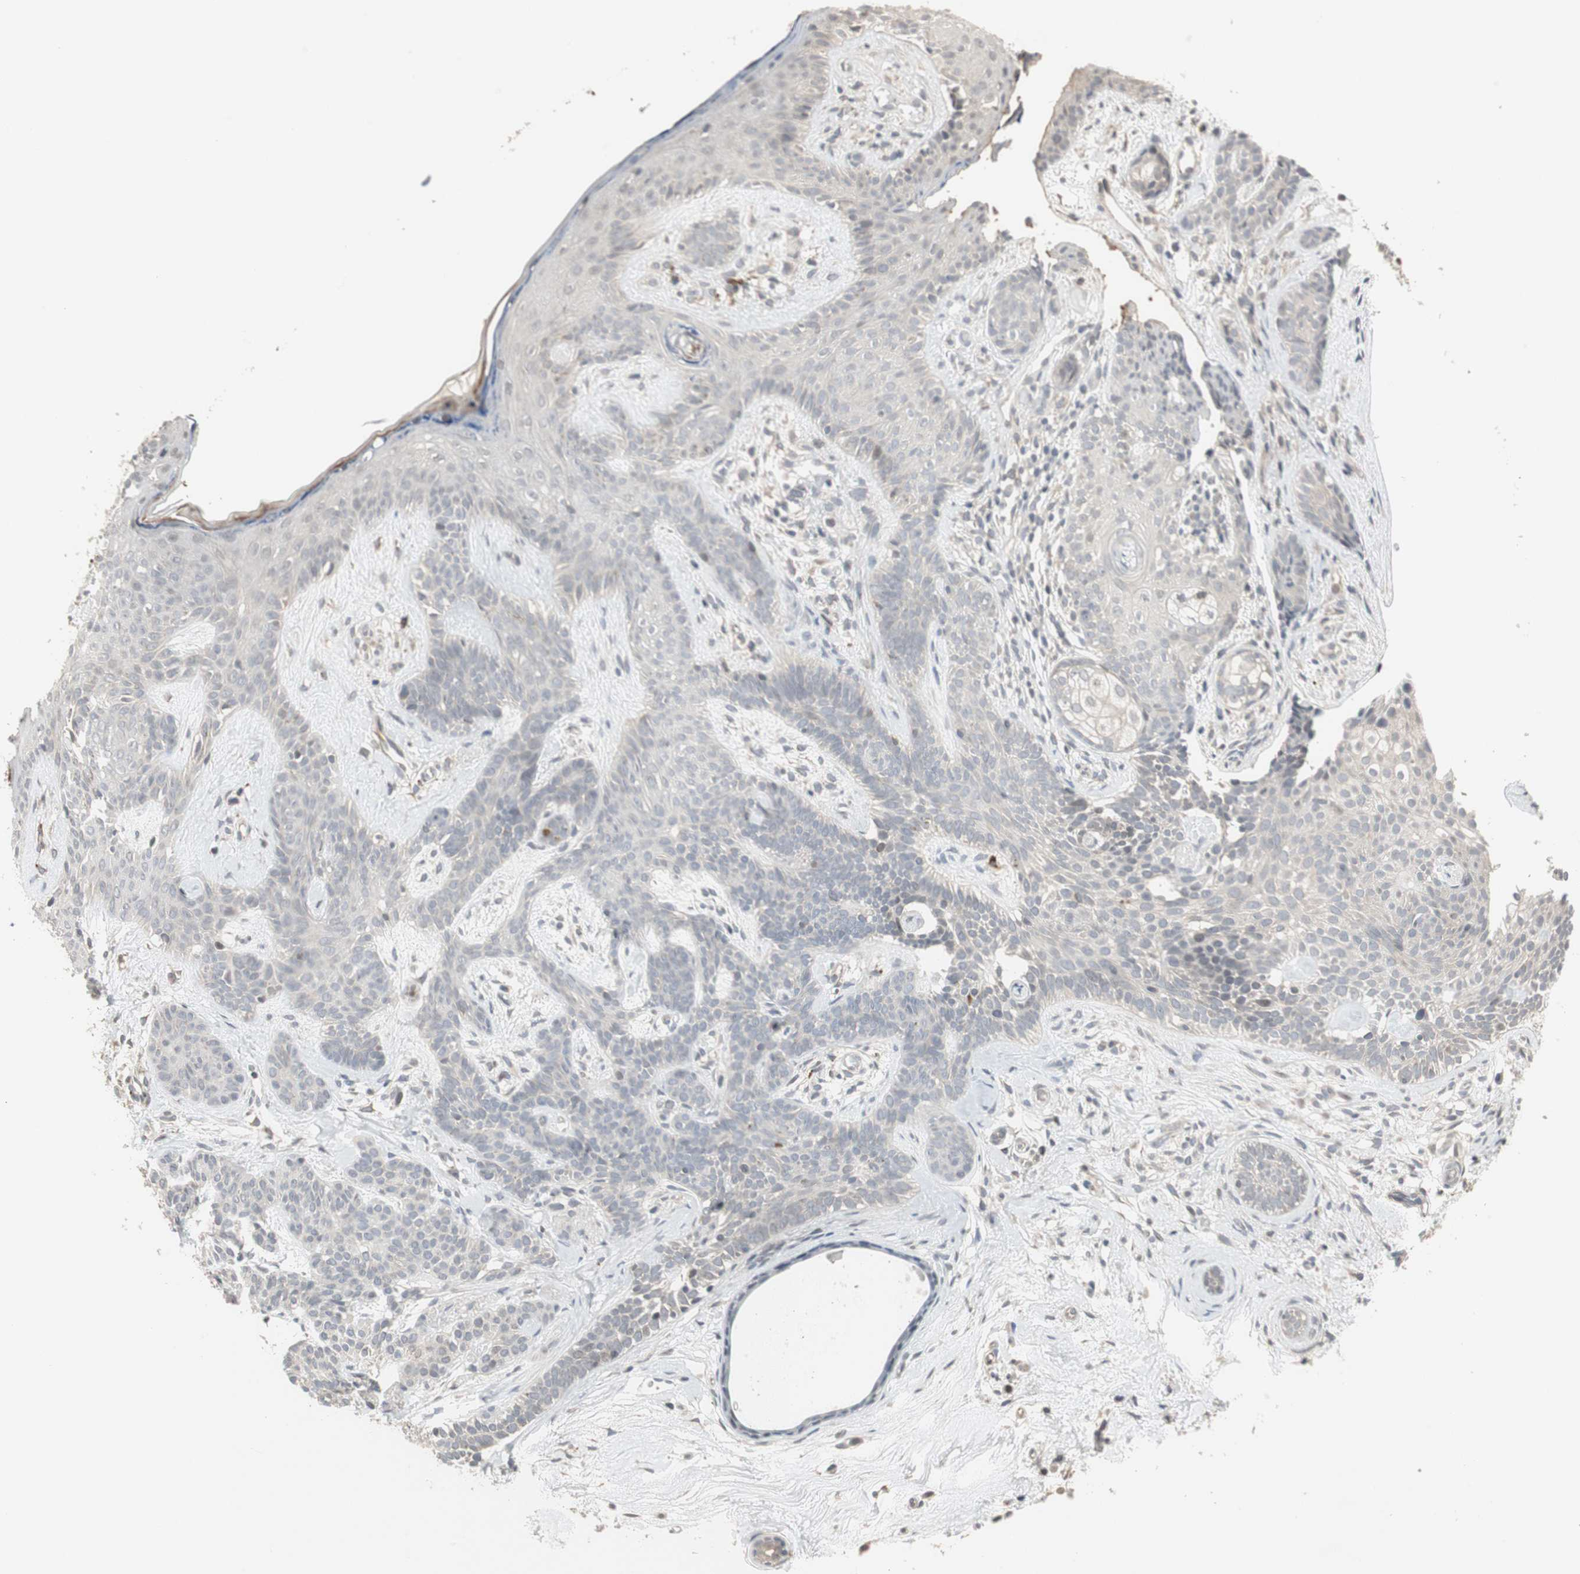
{"staining": {"intensity": "negative", "quantity": "none", "location": "none"}, "tissue": "skin cancer", "cell_type": "Tumor cells", "image_type": "cancer", "snomed": [{"axis": "morphology", "description": "Developmental malformation"}, {"axis": "morphology", "description": "Basal cell carcinoma"}, {"axis": "topography", "description": "Skin"}], "caption": "DAB immunohistochemical staining of skin cancer demonstrates no significant expression in tumor cells.", "gene": "SNX4", "patient": {"sex": "female", "age": 62}}